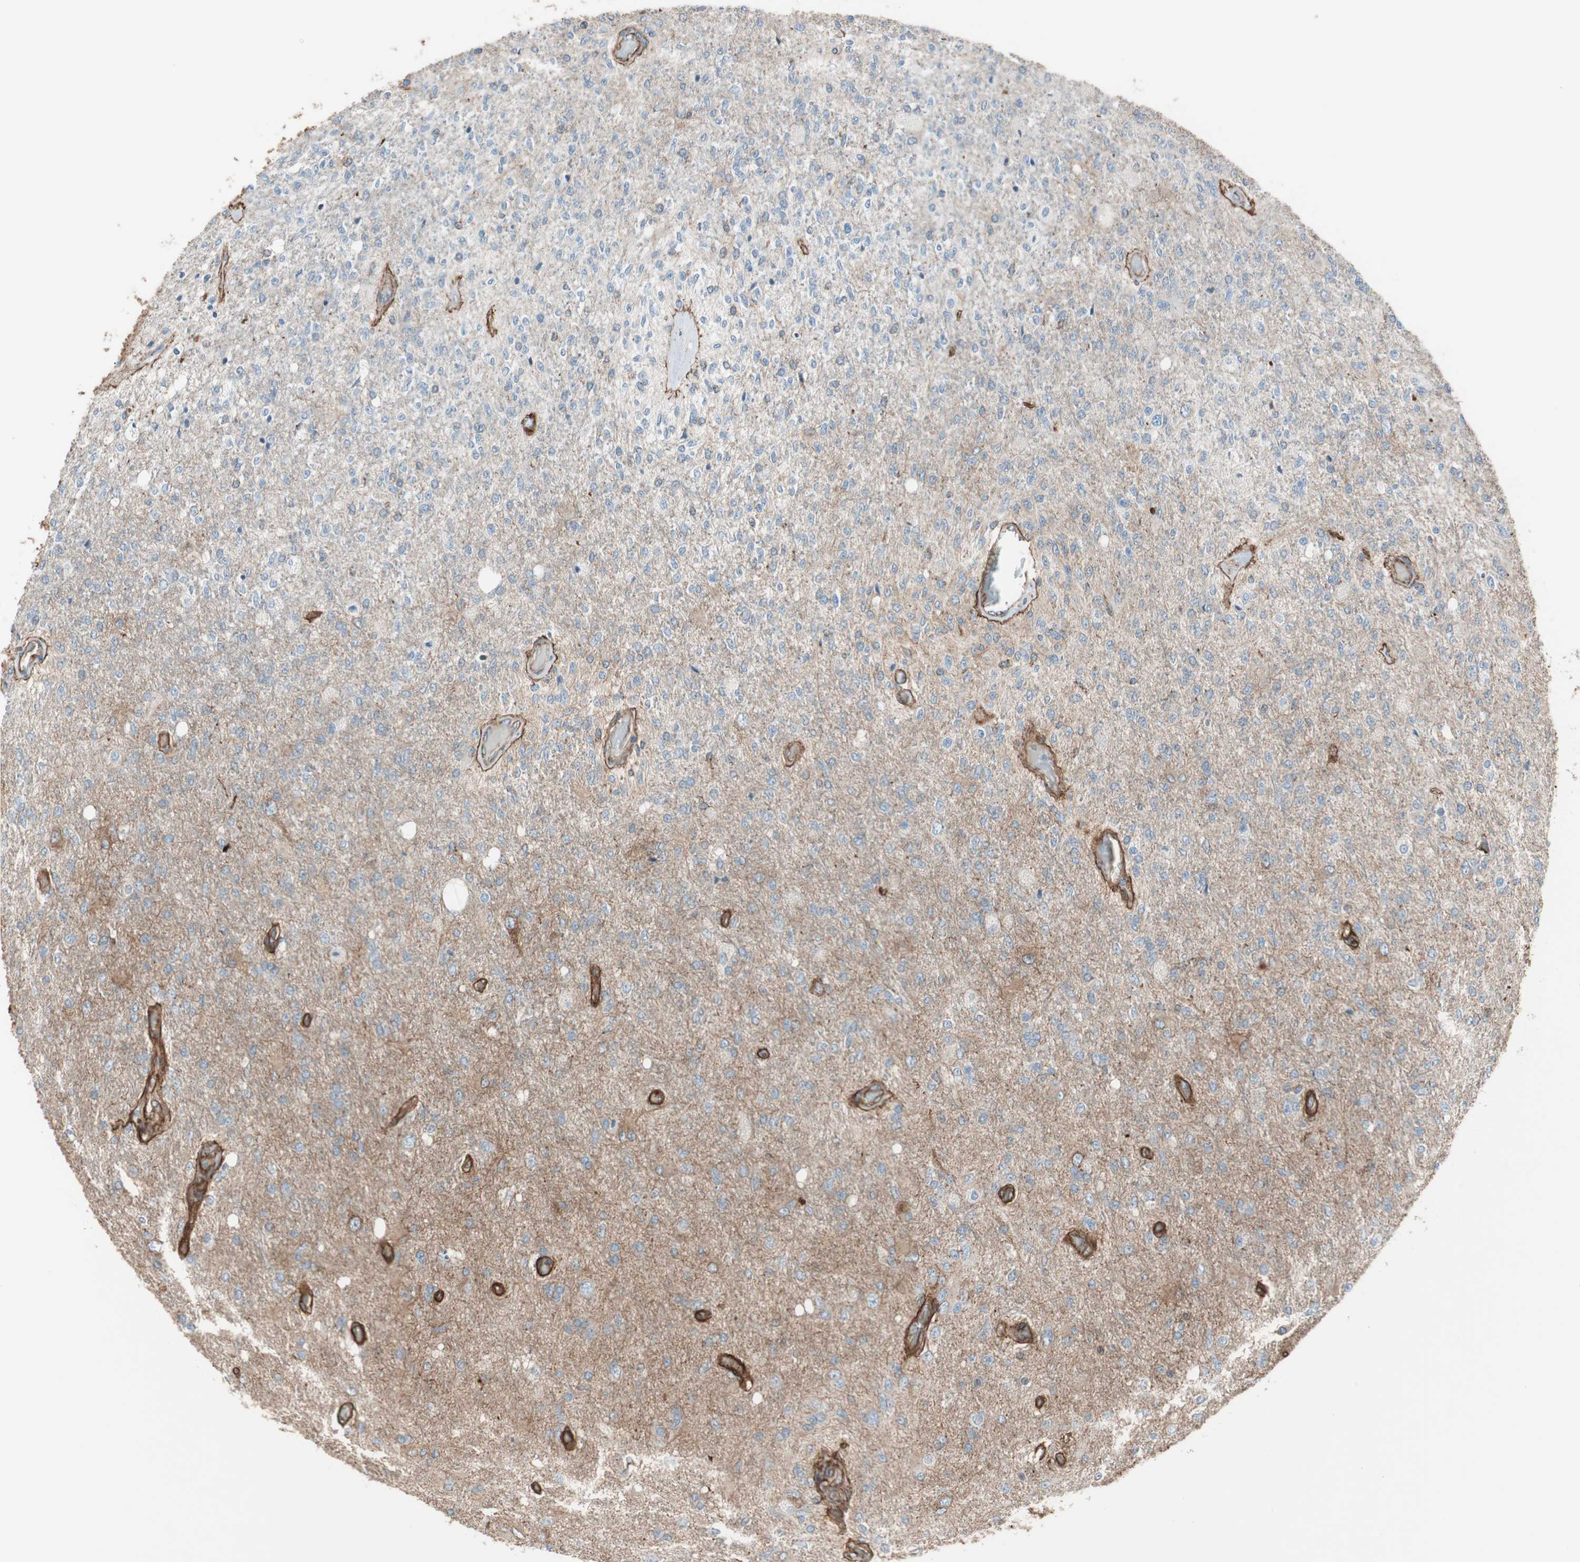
{"staining": {"intensity": "weak", "quantity": "25%-75%", "location": "cytoplasmic/membranous"}, "tissue": "glioma", "cell_type": "Tumor cells", "image_type": "cancer", "snomed": [{"axis": "morphology", "description": "Normal tissue, NOS"}, {"axis": "morphology", "description": "Glioma, malignant, High grade"}, {"axis": "topography", "description": "Cerebral cortex"}], "caption": "Protein staining demonstrates weak cytoplasmic/membranous positivity in about 25%-75% of tumor cells in glioma.", "gene": "TCTA", "patient": {"sex": "male", "age": 77}}